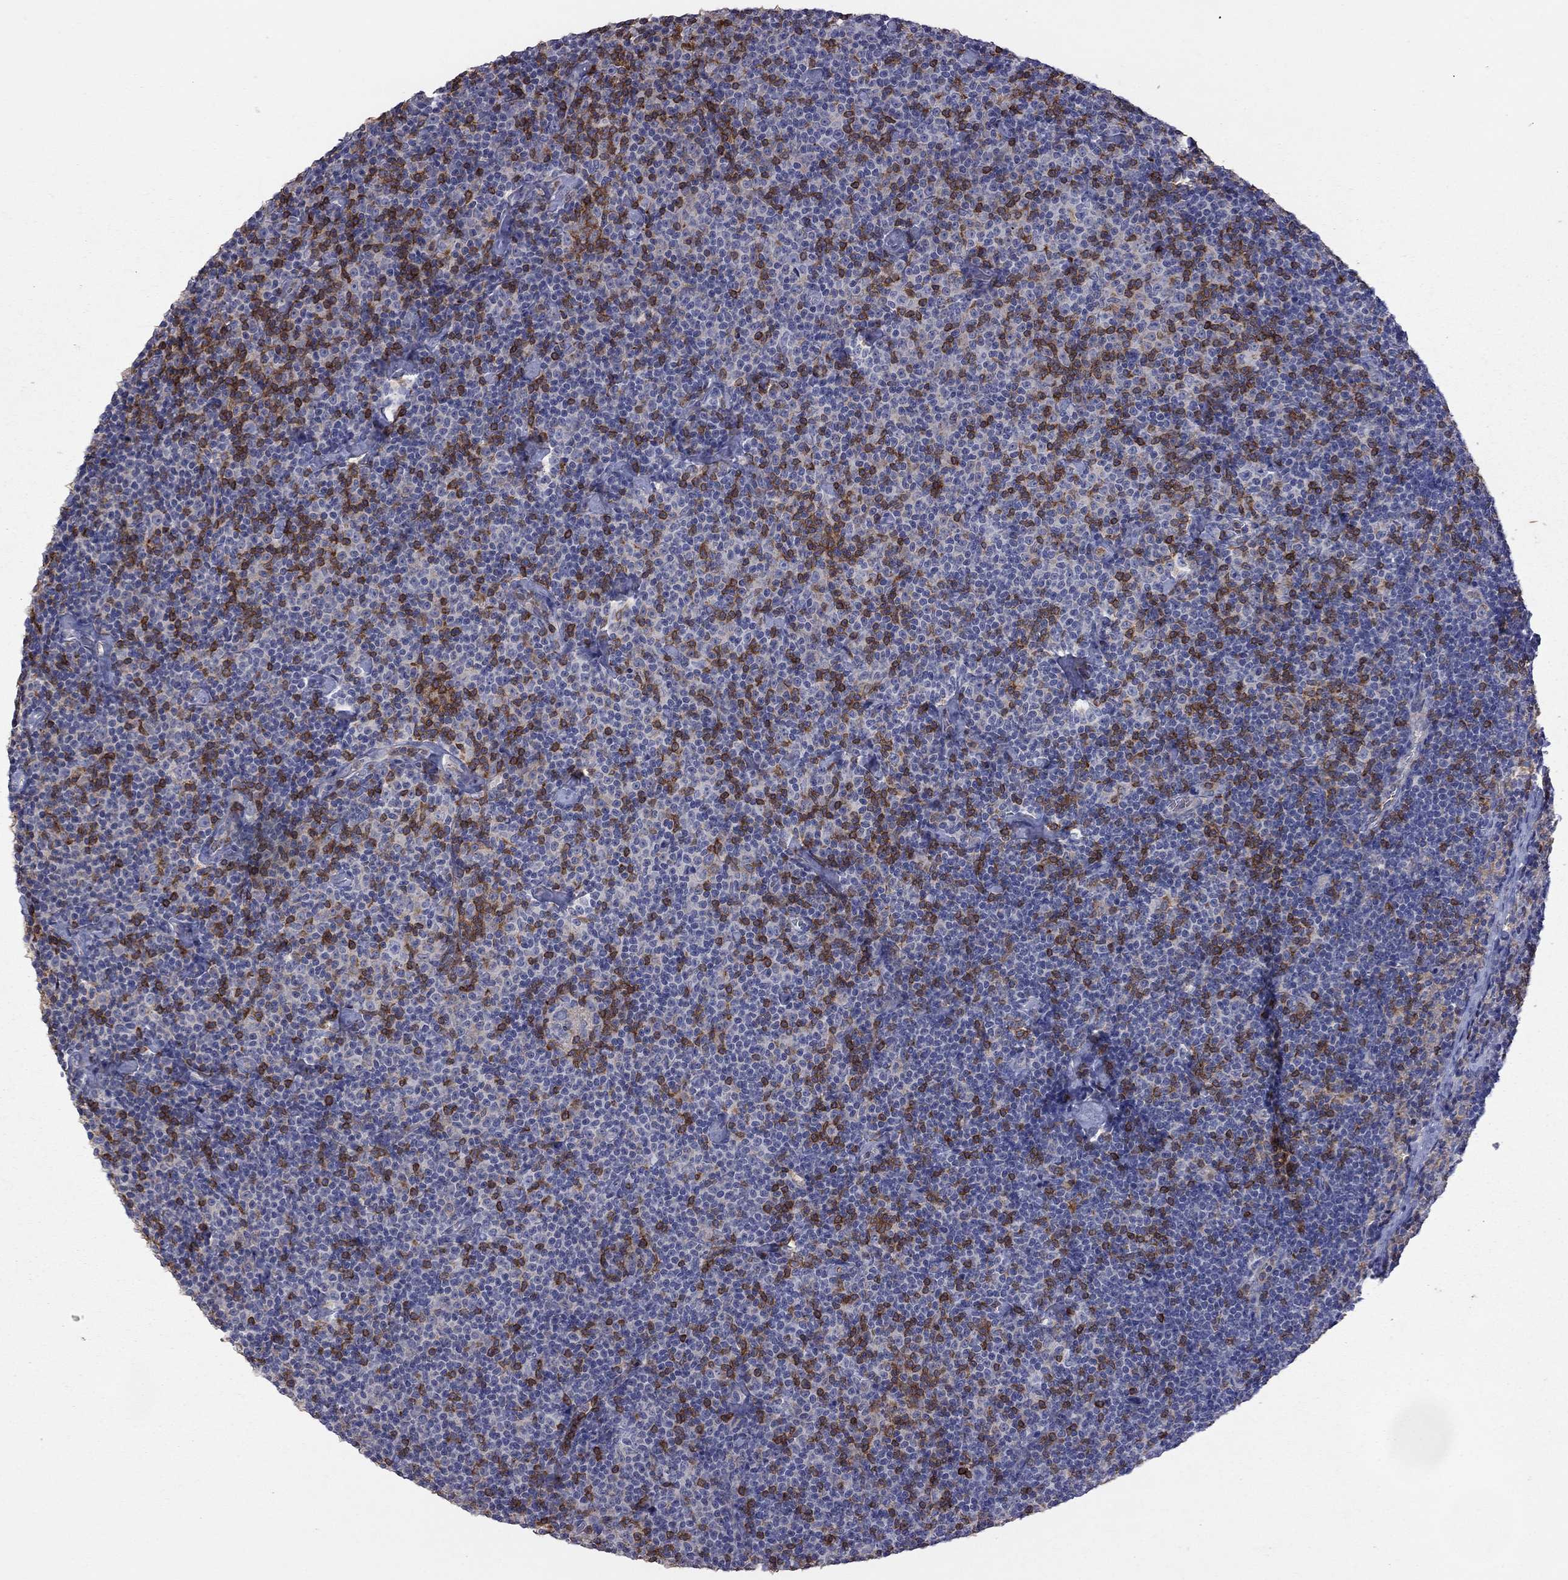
{"staining": {"intensity": "negative", "quantity": "none", "location": "none"}, "tissue": "lymphoma", "cell_type": "Tumor cells", "image_type": "cancer", "snomed": [{"axis": "morphology", "description": "Malignant lymphoma, non-Hodgkin's type, Low grade"}, {"axis": "topography", "description": "Lymph node"}], "caption": "Tumor cells are negative for brown protein staining in low-grade malignant lymphoma, non-Hodgkin's type.", "gene": "IPCEF1", "patient": {"sex": "male", "age": 81}}